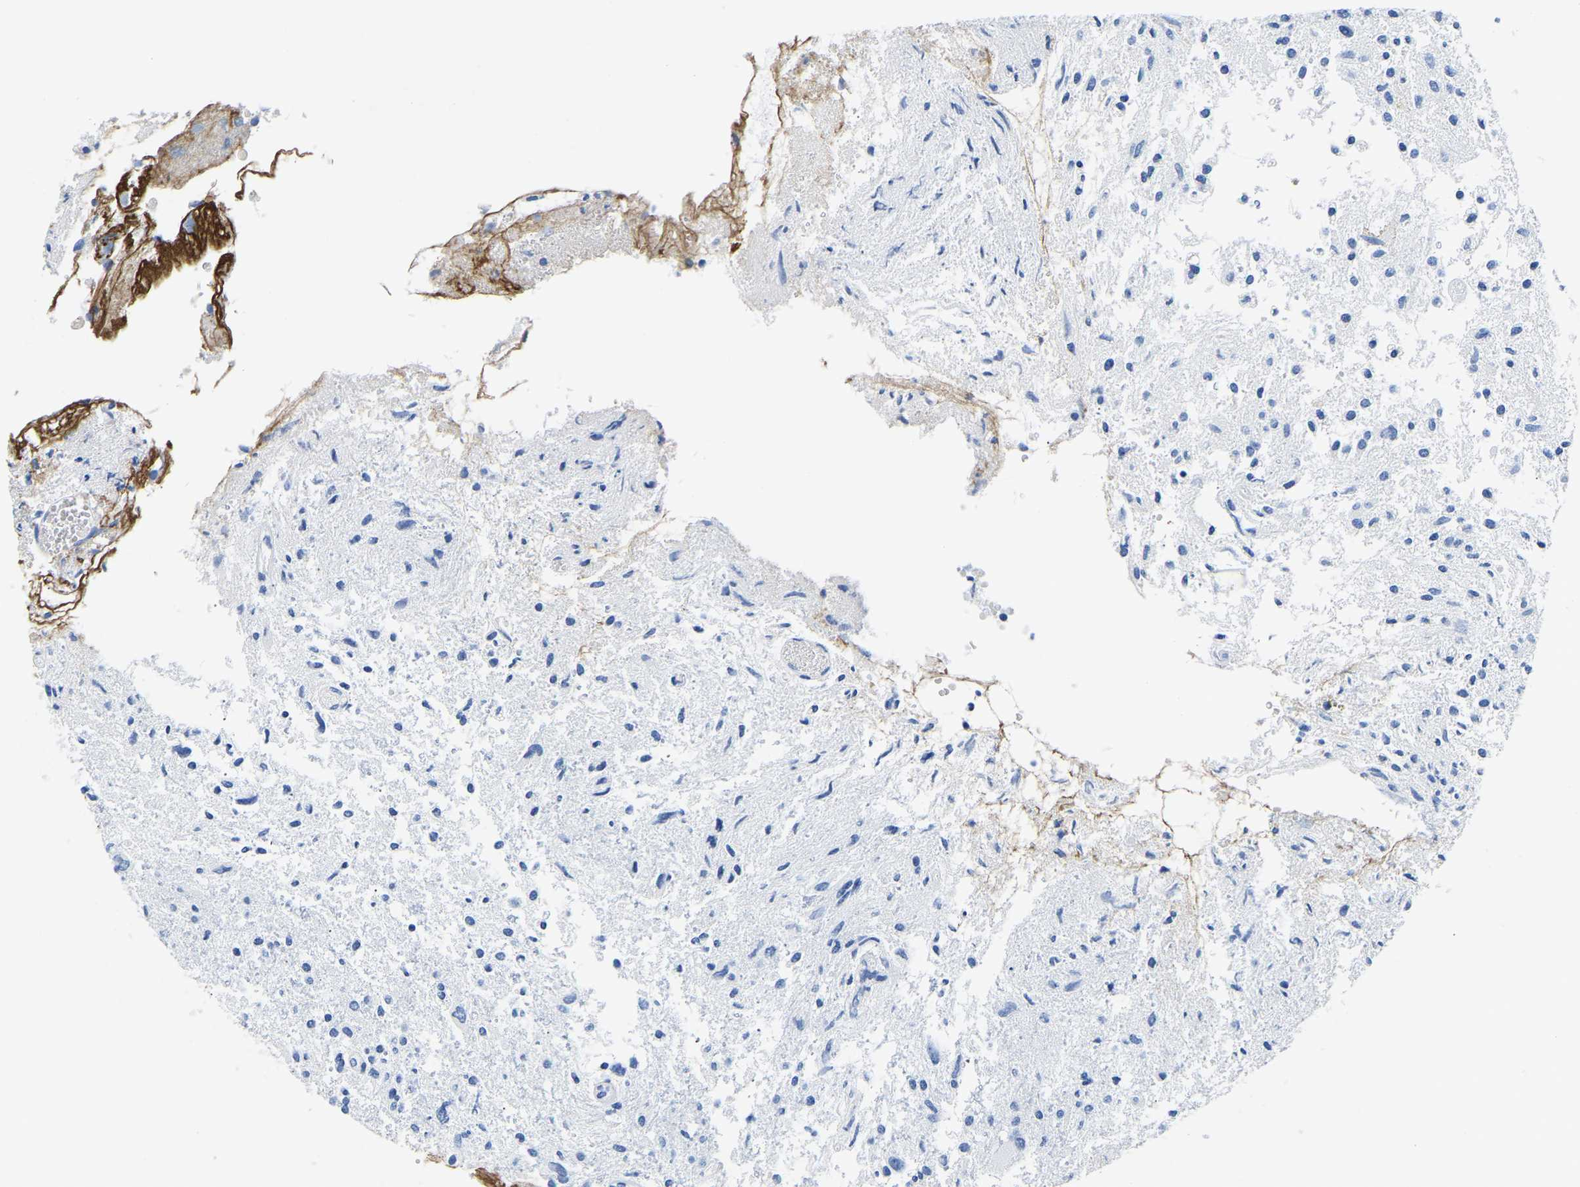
{"staining": {"intensity": "negative", "quantity": "none", "location": "none"}, "tissue": "glioma", "cell_type": "Tumor cells", "image_type": "cancer", "snomed": [{"axis": "morphology", "description": "Glioma, malignant, High grade"}, {"axis": "topography", "description": "Brain"}], "caption": "A high-resolution histopathology image shows immunohistochemistry staining of malignant glioma (high-grade), which exhibits no significant expression in tumor cells.", "gene": "UPK3A", "patient": {"sex": "female", "age": 59}}